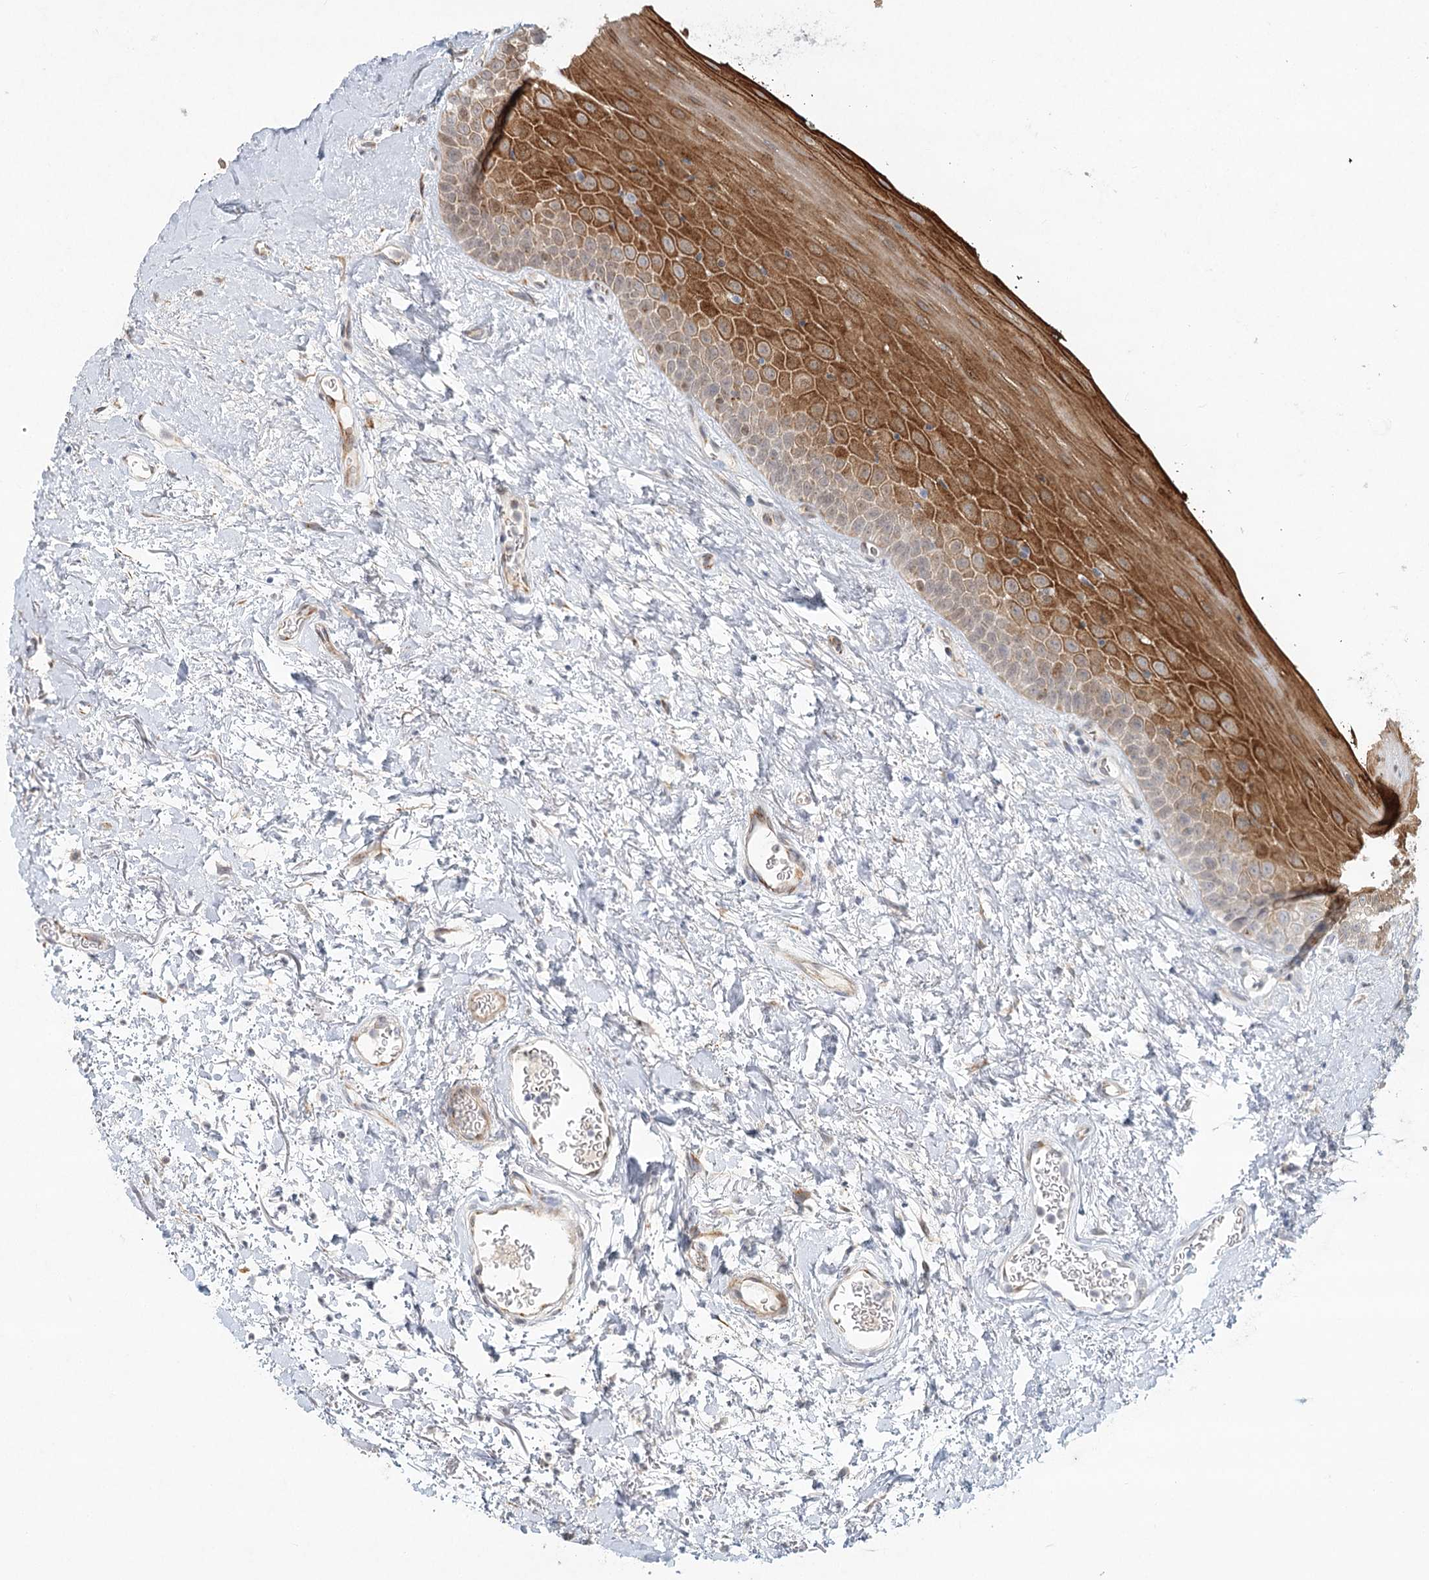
{"staining": {"intensity": "strong", "quantity": "25%-75%", "location": "cytoplasmic/membranous"}, "tissue": "oral mucosa", "cell_type": "Squamous epithelial cells", "image_type": "normal", "snomed": [{"axis": "morphology", "description": "Normal tissue, NOS"}, {"axis": "topography", "description": "Oral tissue"}], "caption": "Immunohistochemistry histopathology image of unremarkable oral mucosa stained for a protein (brown), which demonstrates high levels of strong cytoplasmic/membranous staining in about 25%-75% of squamous epithelial cells.", "gene": "LRP2BP", "patient": {"sex": "male", "age": 74}}